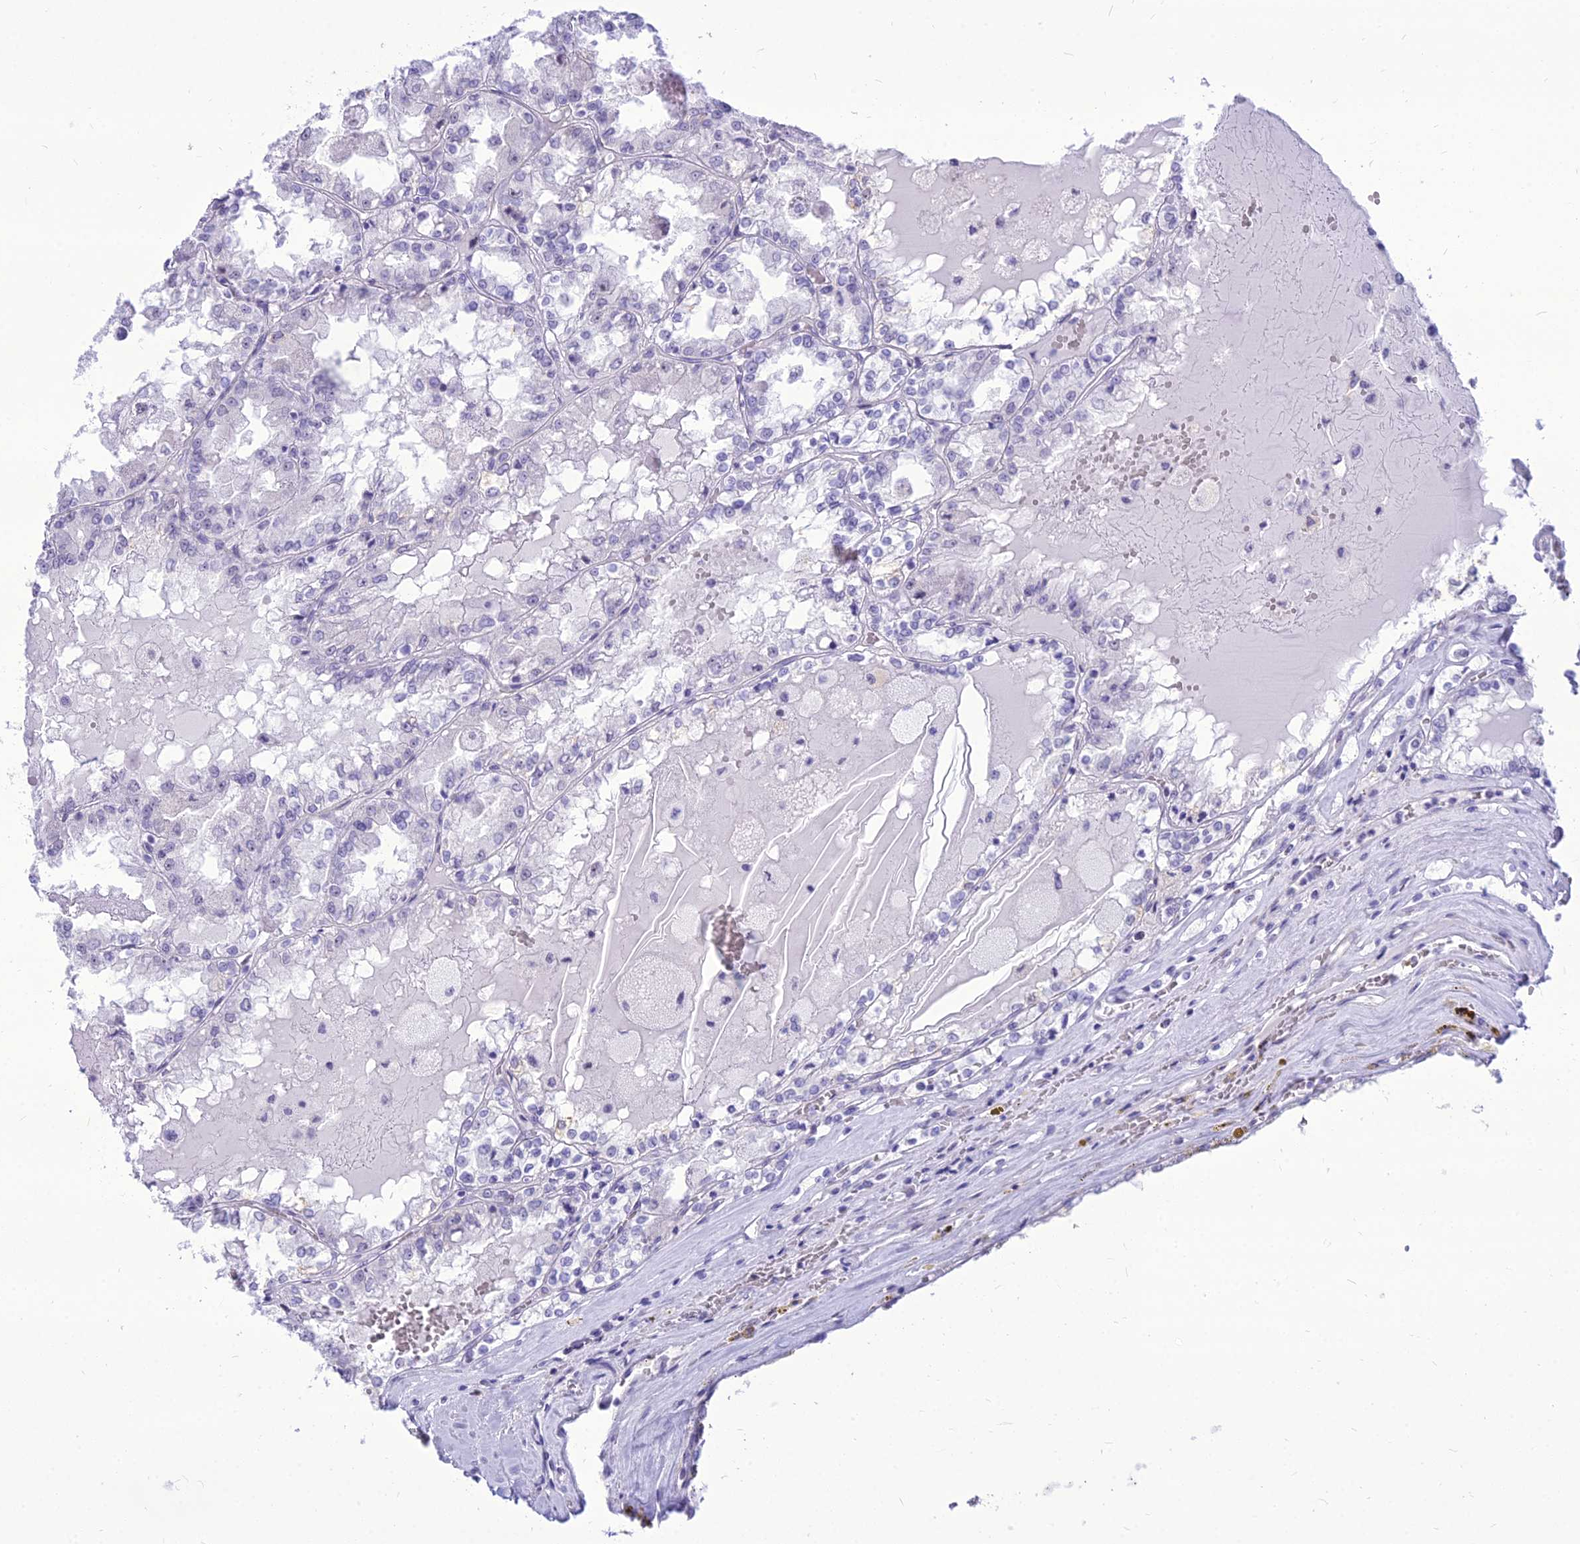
{"staining": {"intensity": "negative", "quantity": "none", "location": "none"}, "tissue": "renal cancer", "cell_type": "Tumor cells", "image_type": "cancer", "snomed": [{"axis": "morphology", "description": "Adenocarcinoma, NOS"}, {"axis": "topography", "description": "Kidney"}], "caption": "Image shows no protein expression in tumor cells of renal adenocarcinoma tissue.", "gene": "DHX40", "patient": {"sex": "female", "age": 56}}